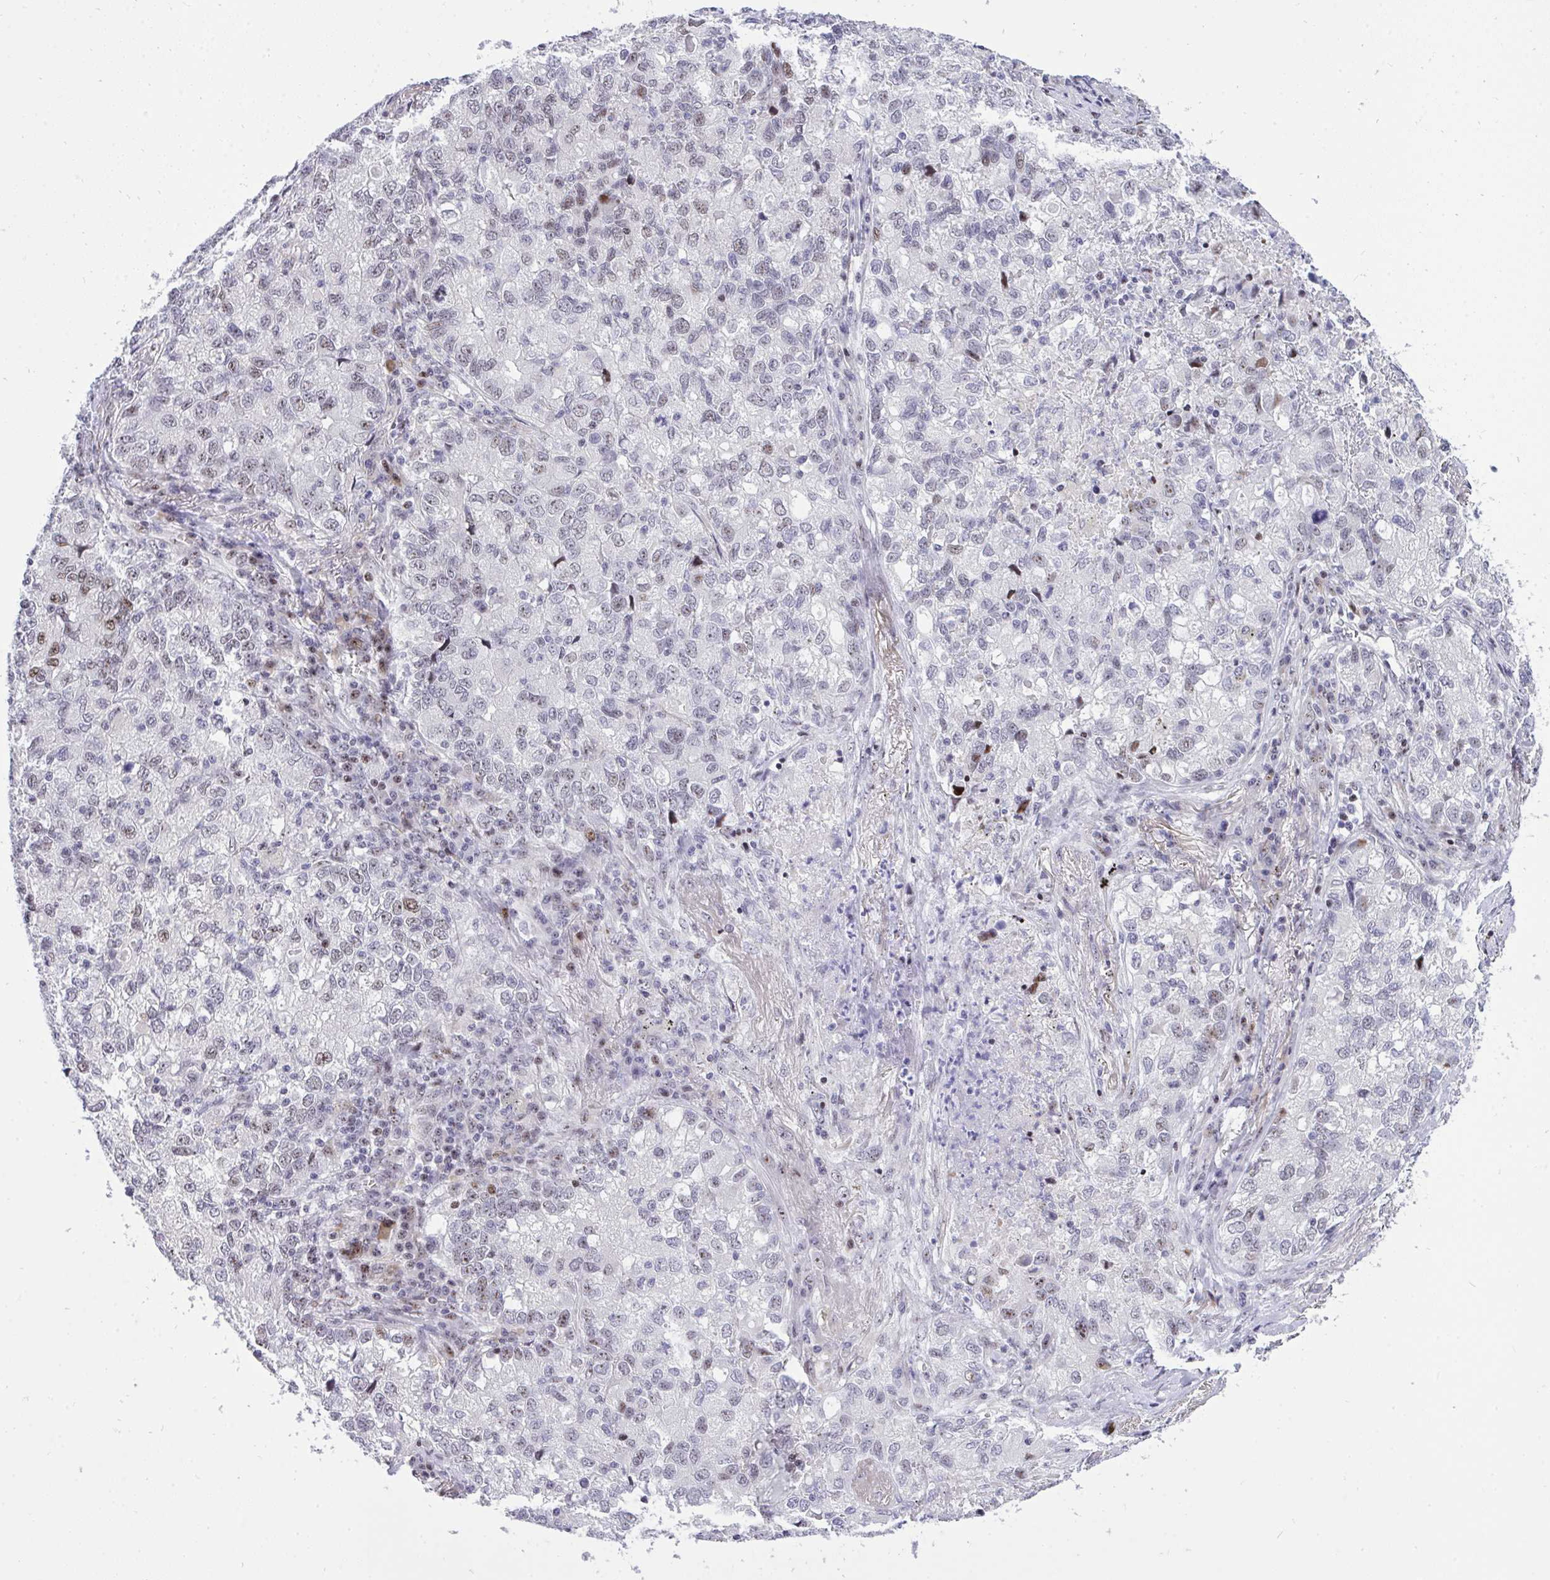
{"staining": {"intensity": "strong", "quantity": "<25%", "location": "nuclear"}, "tissue": "lung cancer", "cell_type": "Tumor cells", "image_type": "cancer", "snomed": [{"axis": "morphology", "description": "Normal morphology"}, {"axis": "morphology", "description": "Adenocarcinoma, NOS"}, {"axis": "topography", "description": "Lymph node"}, {"axis": "topography", "description": "Lung"}], "caption": "DAB immunohistochemical staining of adenocarcinoma (lung) exhibits strong nuclear protein staining in about <25% of tumor cells.", "gene": "PLPPR3", "patient": {"sex": "female", "age": 51}}